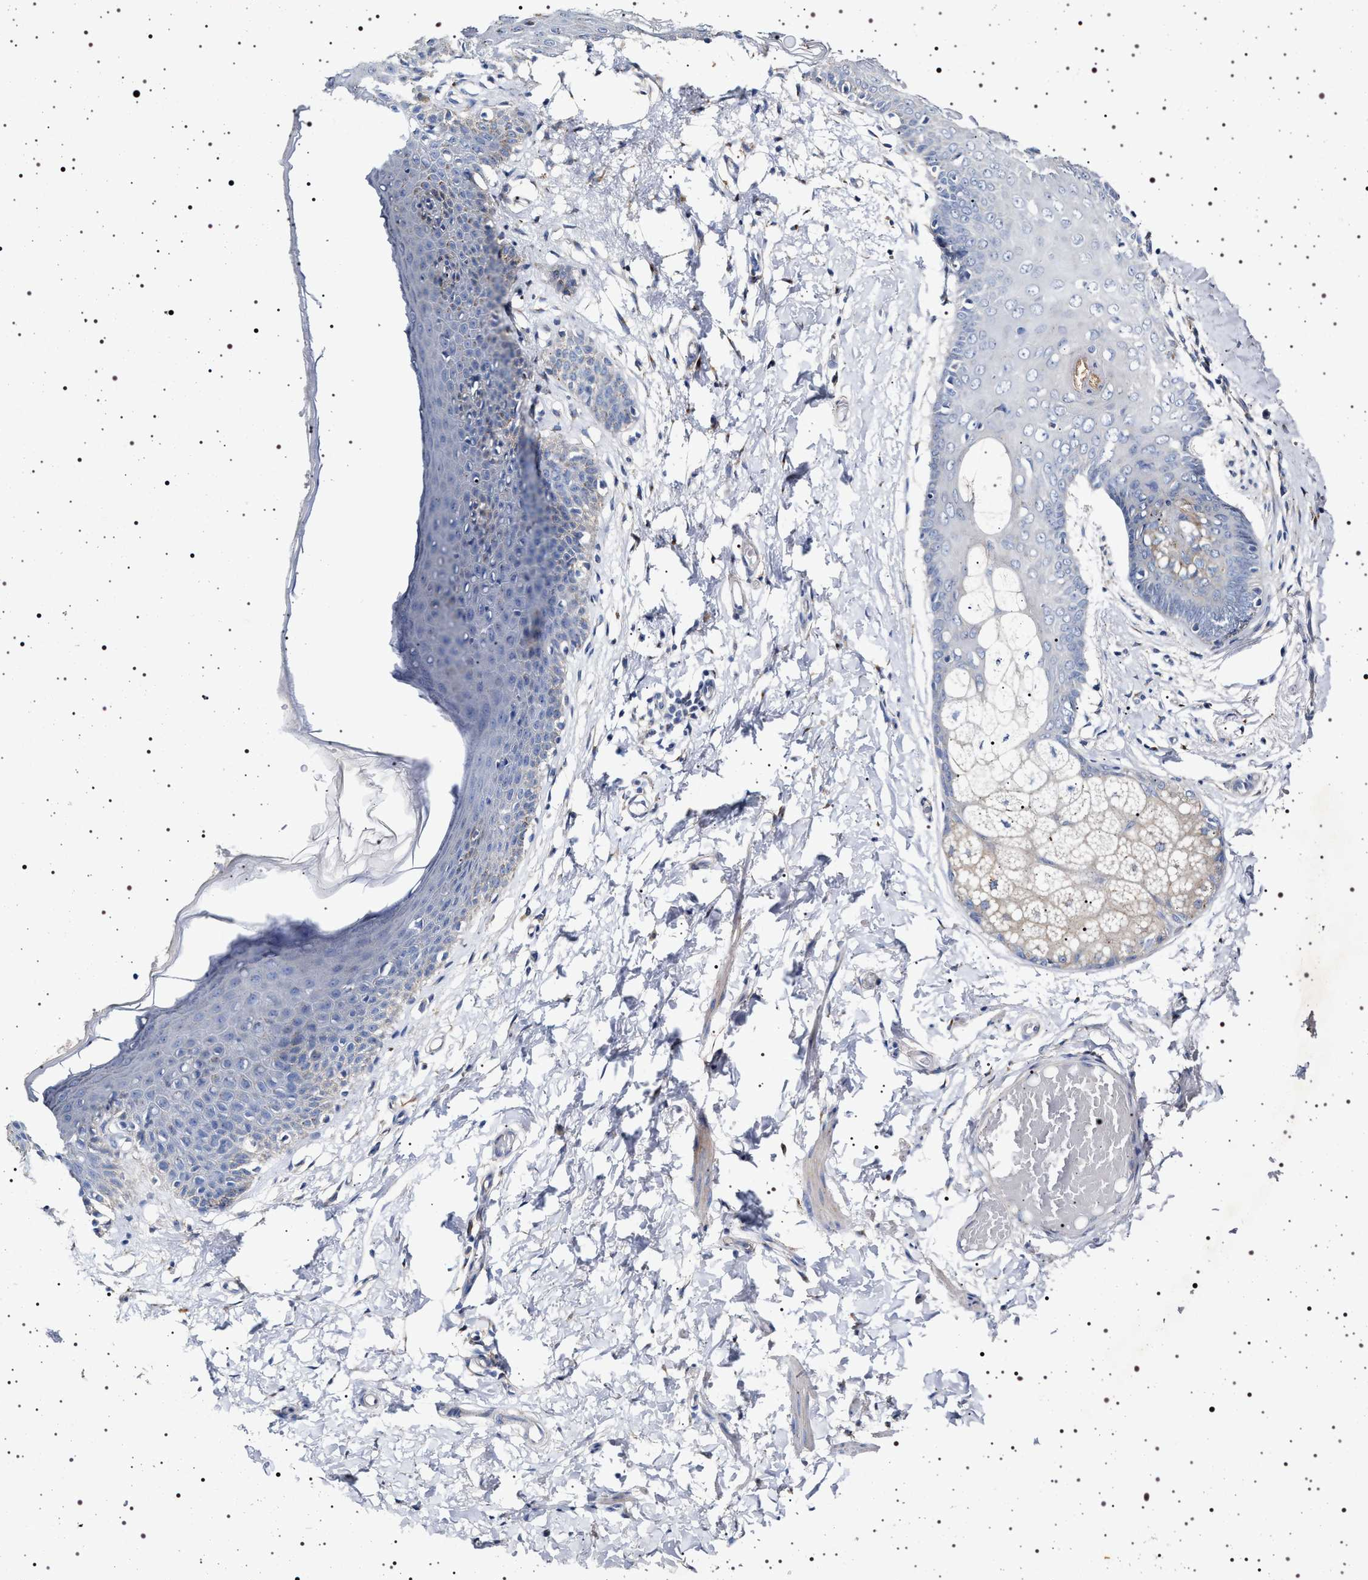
{"staining": {"intensity": "negative", "quantity": "none", "location": "none"}, "tissue": "skin", "cell_type": "Epidermal cells", "image_type": "normal", "snomed": [{"axis": "morphology", "description": "Normal tissue, NOS"}, {"axis": "topography", "description": "Vulva"}], "caption": "DAB (3,3'-diaminobenzidine) immunohistochemical staining of unremarkable human skin shows no significant expression in epidermal cells.", "gene": "NAALADL2", "patient": {"sex": "female", "age": 66}}